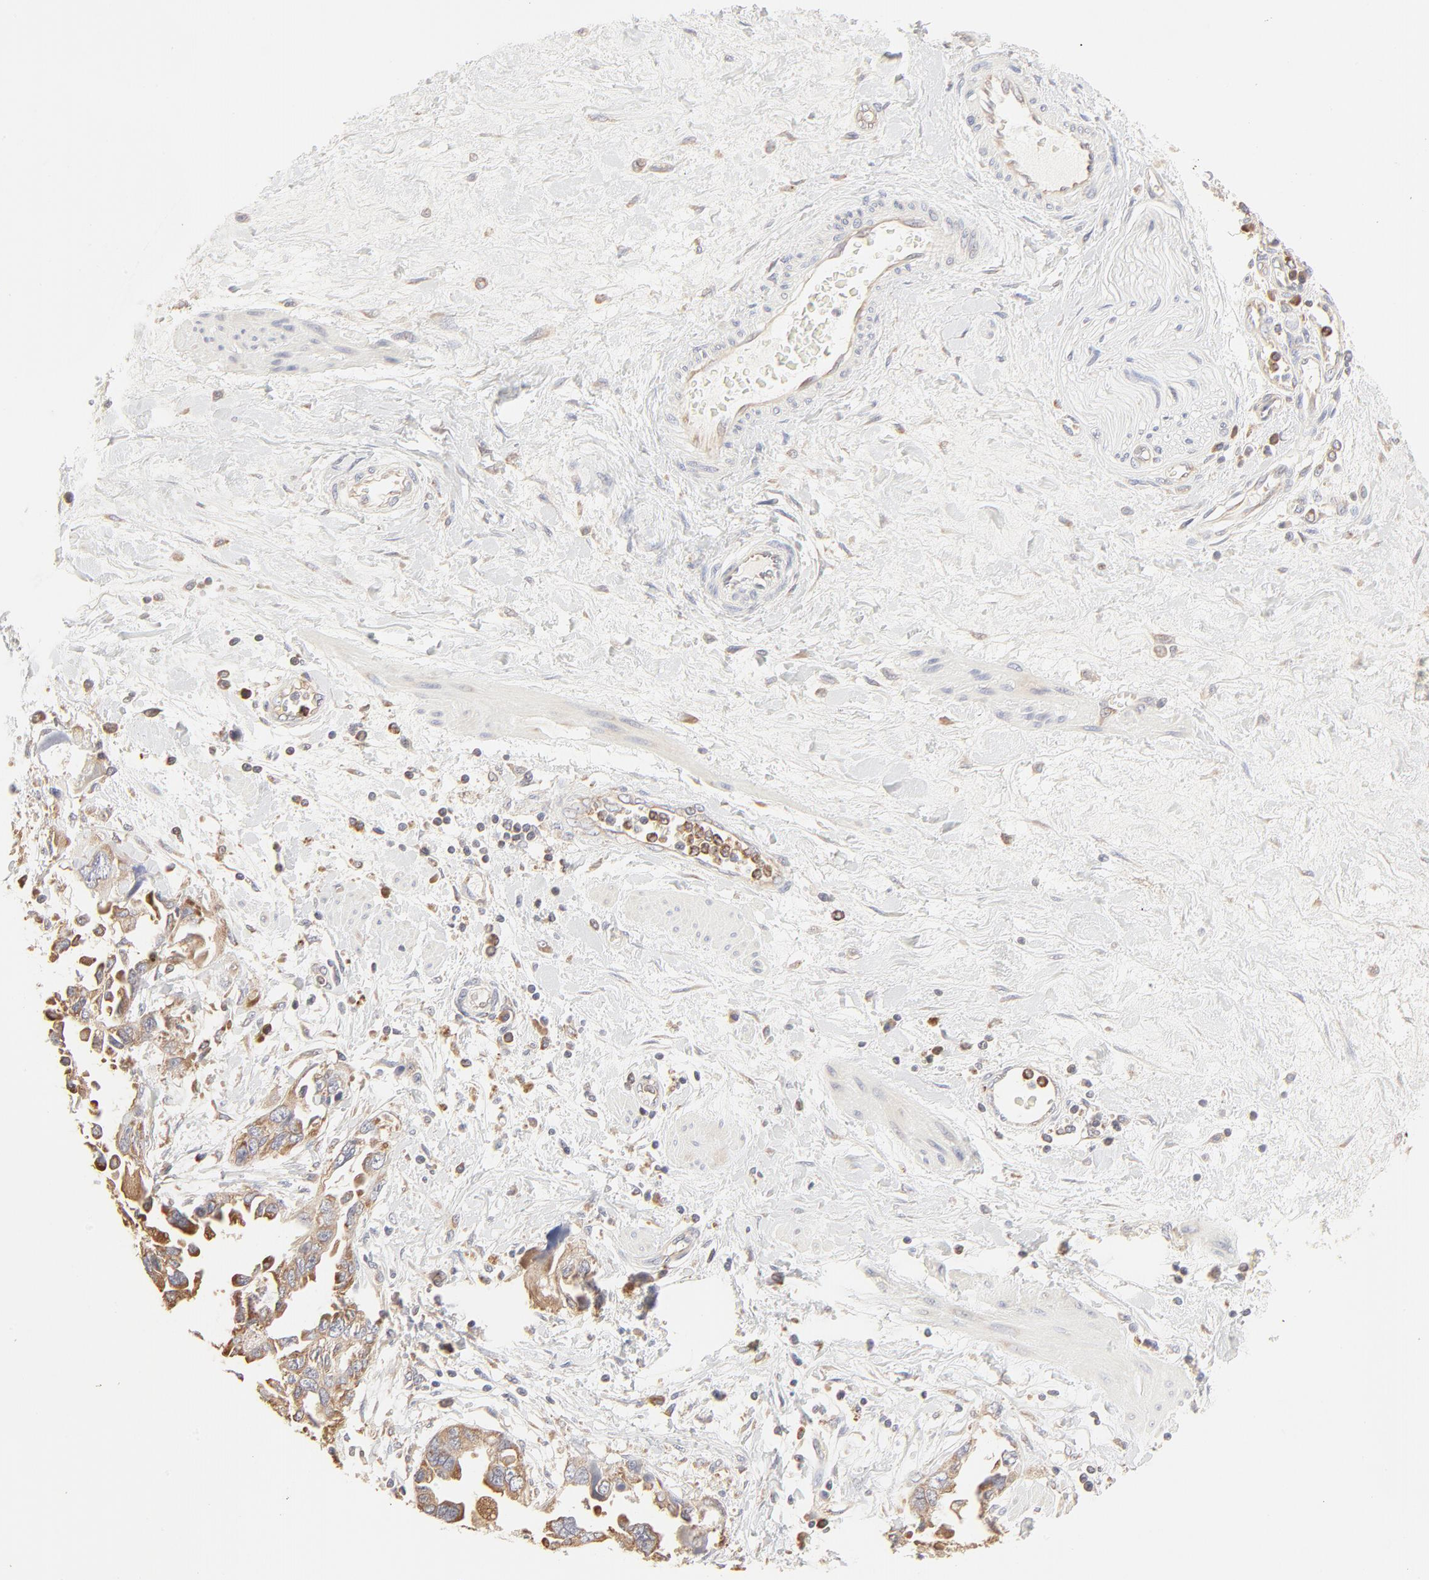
{"staining": {"intensity": "weak", "quantity": ">75%", "location": "cytoplasmic/membranous"}, "tissue": "ovarian cancer", "cell_type": "Tumor cells", "image_type": "cancer", "snomed": [{"axis": "morphology", "description": "Cystadenocarcinoma, serous, NOS"}, {"axis": "topography", "description": "Ovary"}], "caption": "Tumor cells exhibit weak cytoplasmic/membranous positivity in about >75% of cells in ovarian cancer (serous cystadenocarcinoma).", "gene": "RPS20", "patient": {"sex": "female", "age": 63}}